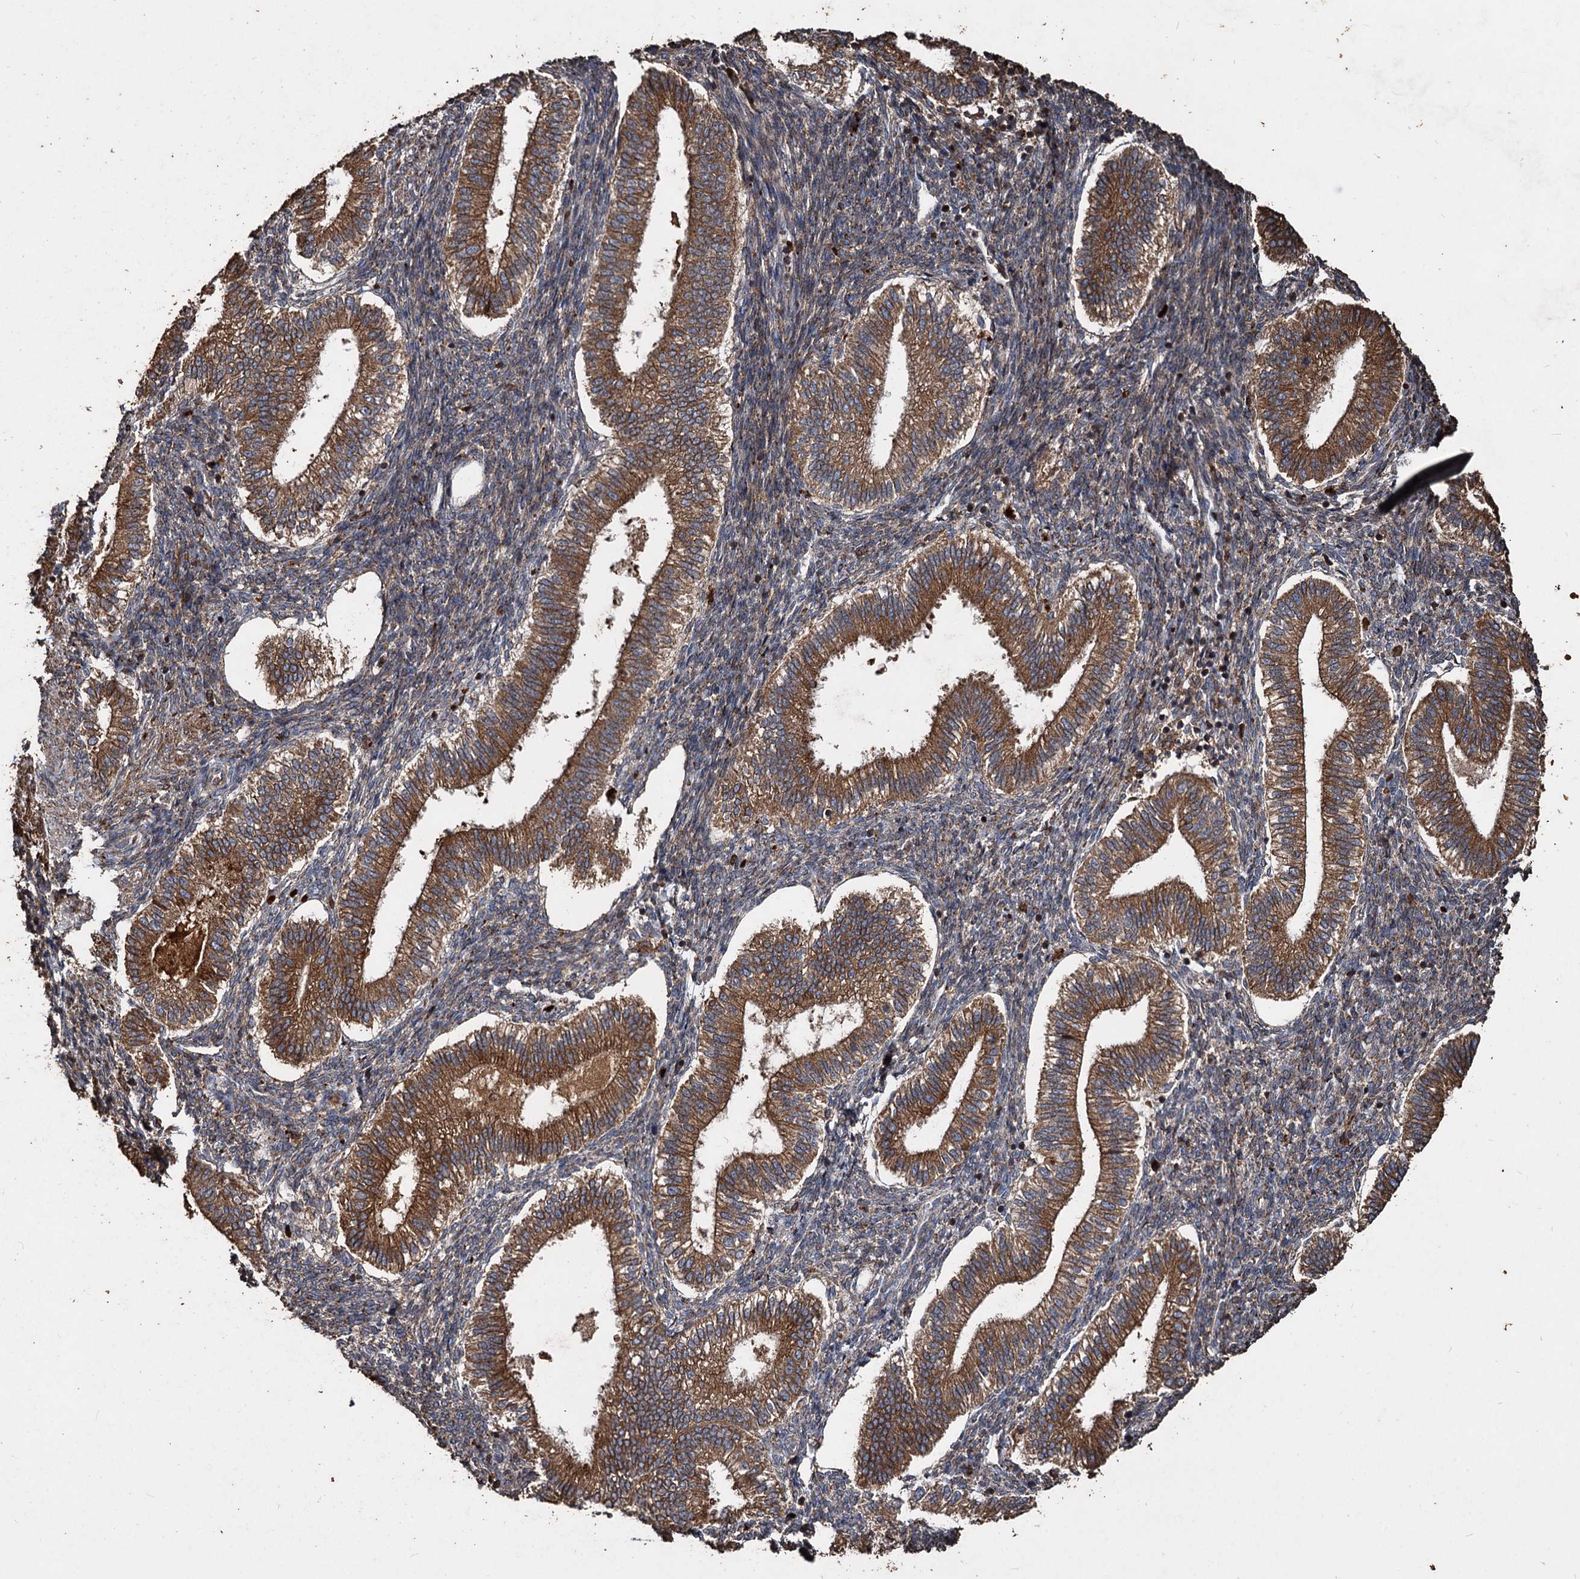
{"staining": {"intensity": "weak", "quantity": ">75%", "location": "cytoplasmic/membranous"}, "tissue": "endometrium", "cell_type": "Cells in endometrial stroma", "image_type": "normal", "snomed": [{"axis": "morphology", "description": "Normal tissue, NOS"}, {"axis": "topography", "description": "Endometrium"}], "caption": "Brown immunohistochemical staining in benign human endometrium reveals weak cytoplasmic/membranous positivity in about >75% of cells in endometrial stroma. The protein is shown in brown color, while the nuclei are stained blue.", "gene": "NOTCH2NLA", "patient": {"sex": "female", "age": 25}}